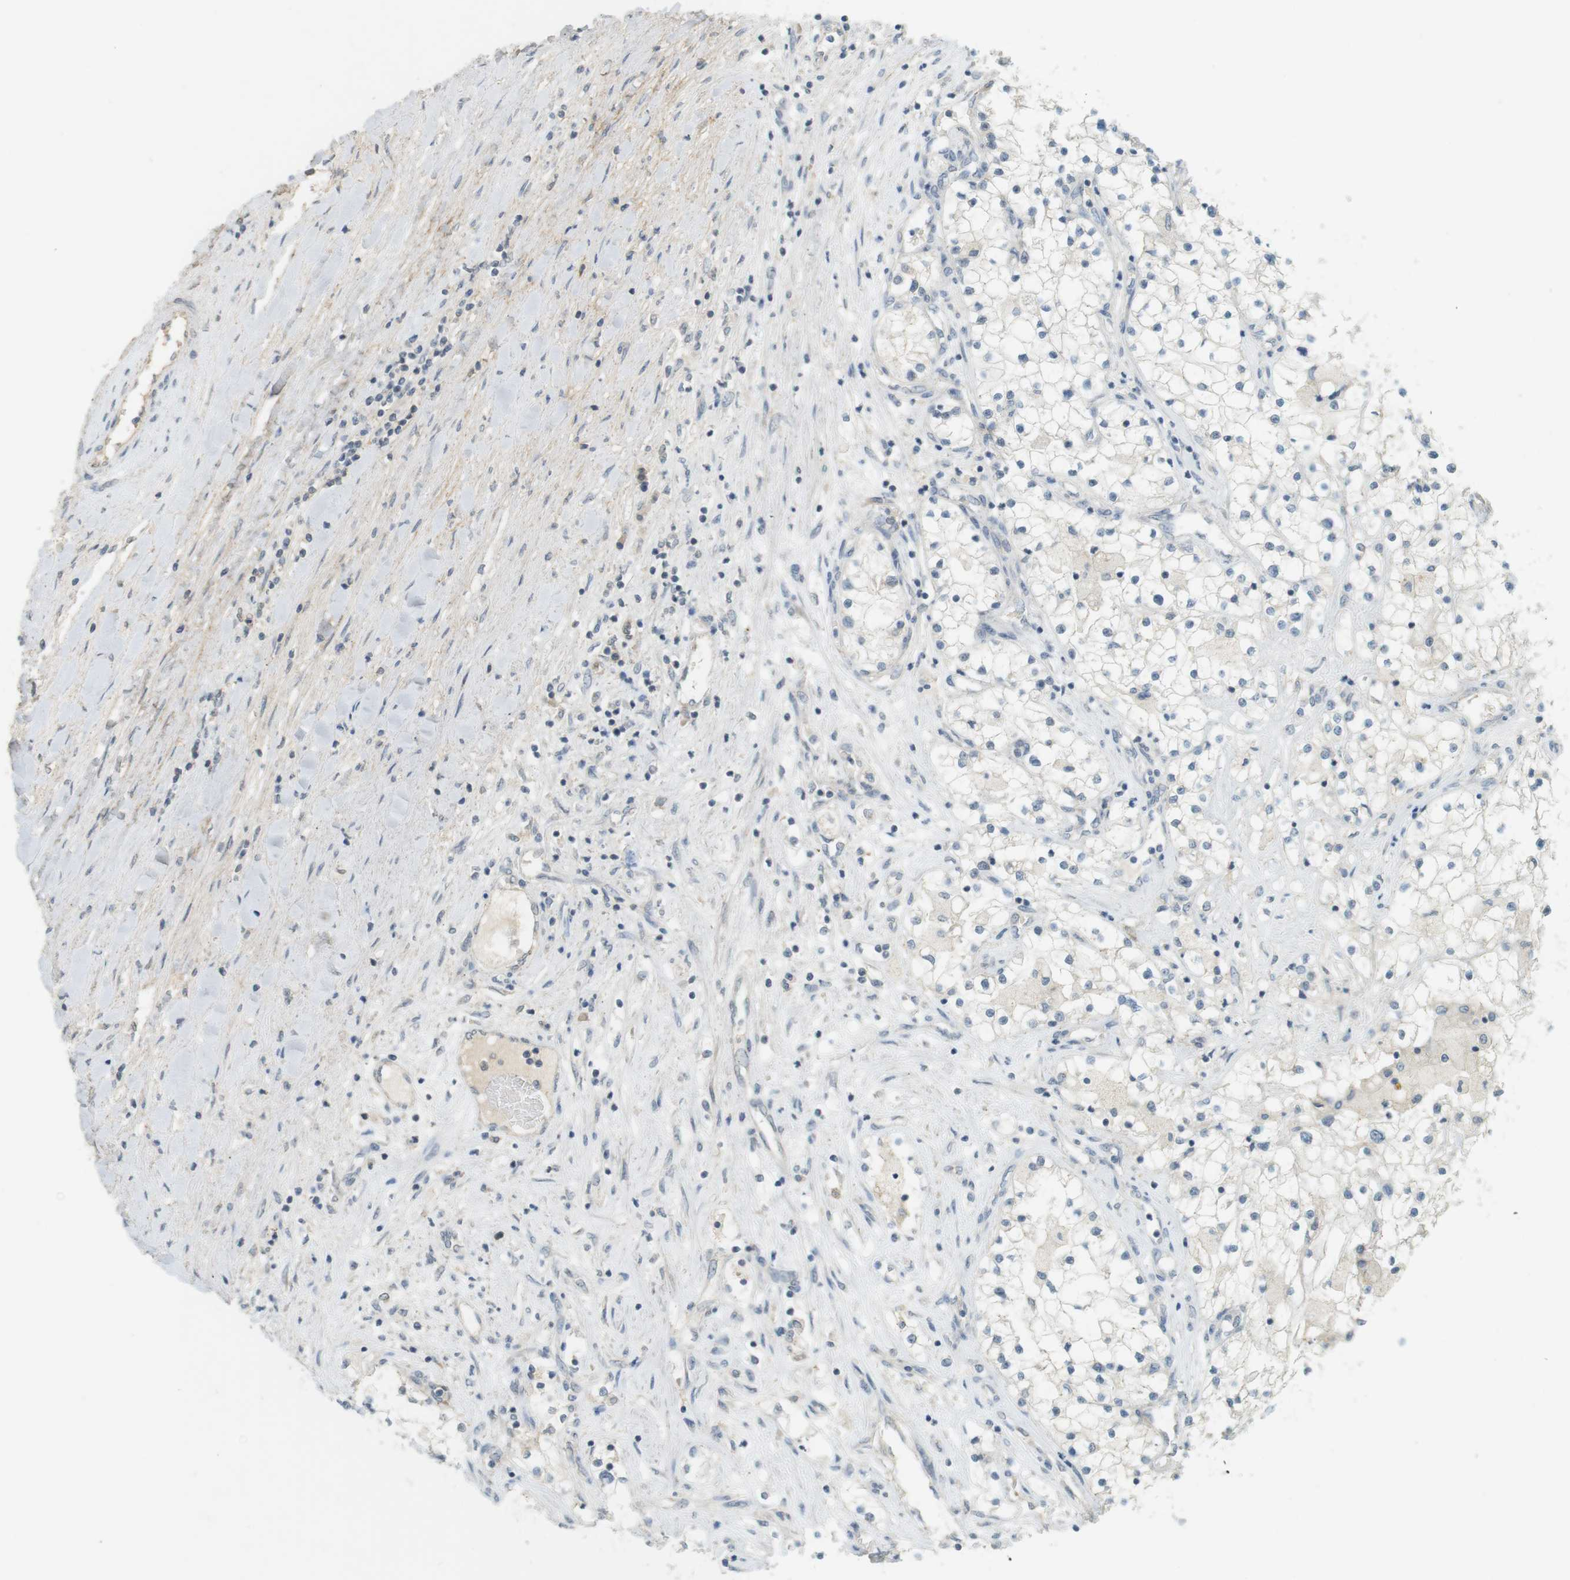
{"staining": {"intensity": "weak", "quantity": "<25%", "location": "cytoplasmic/membranous"}, "tissue": "renal cancer", "cell_type": "Tumor cells", "image_type": "cancer", "snomed": [{"axis": "morphology", "description": "Adenocarcinoma, NOS"}, {"axis": "topography", "description": "Kidney"}], "caption": "Renal adenocarcinoma was stained to show a protein in brown. There is no significant expression in tumor cells. (Brightfield microscopy of DAB (3,3'-diaminobenzidine) immunohistochemistry at high magnification).", "gene": "TTK", "patient": {"sex": "male", "age": 68}}